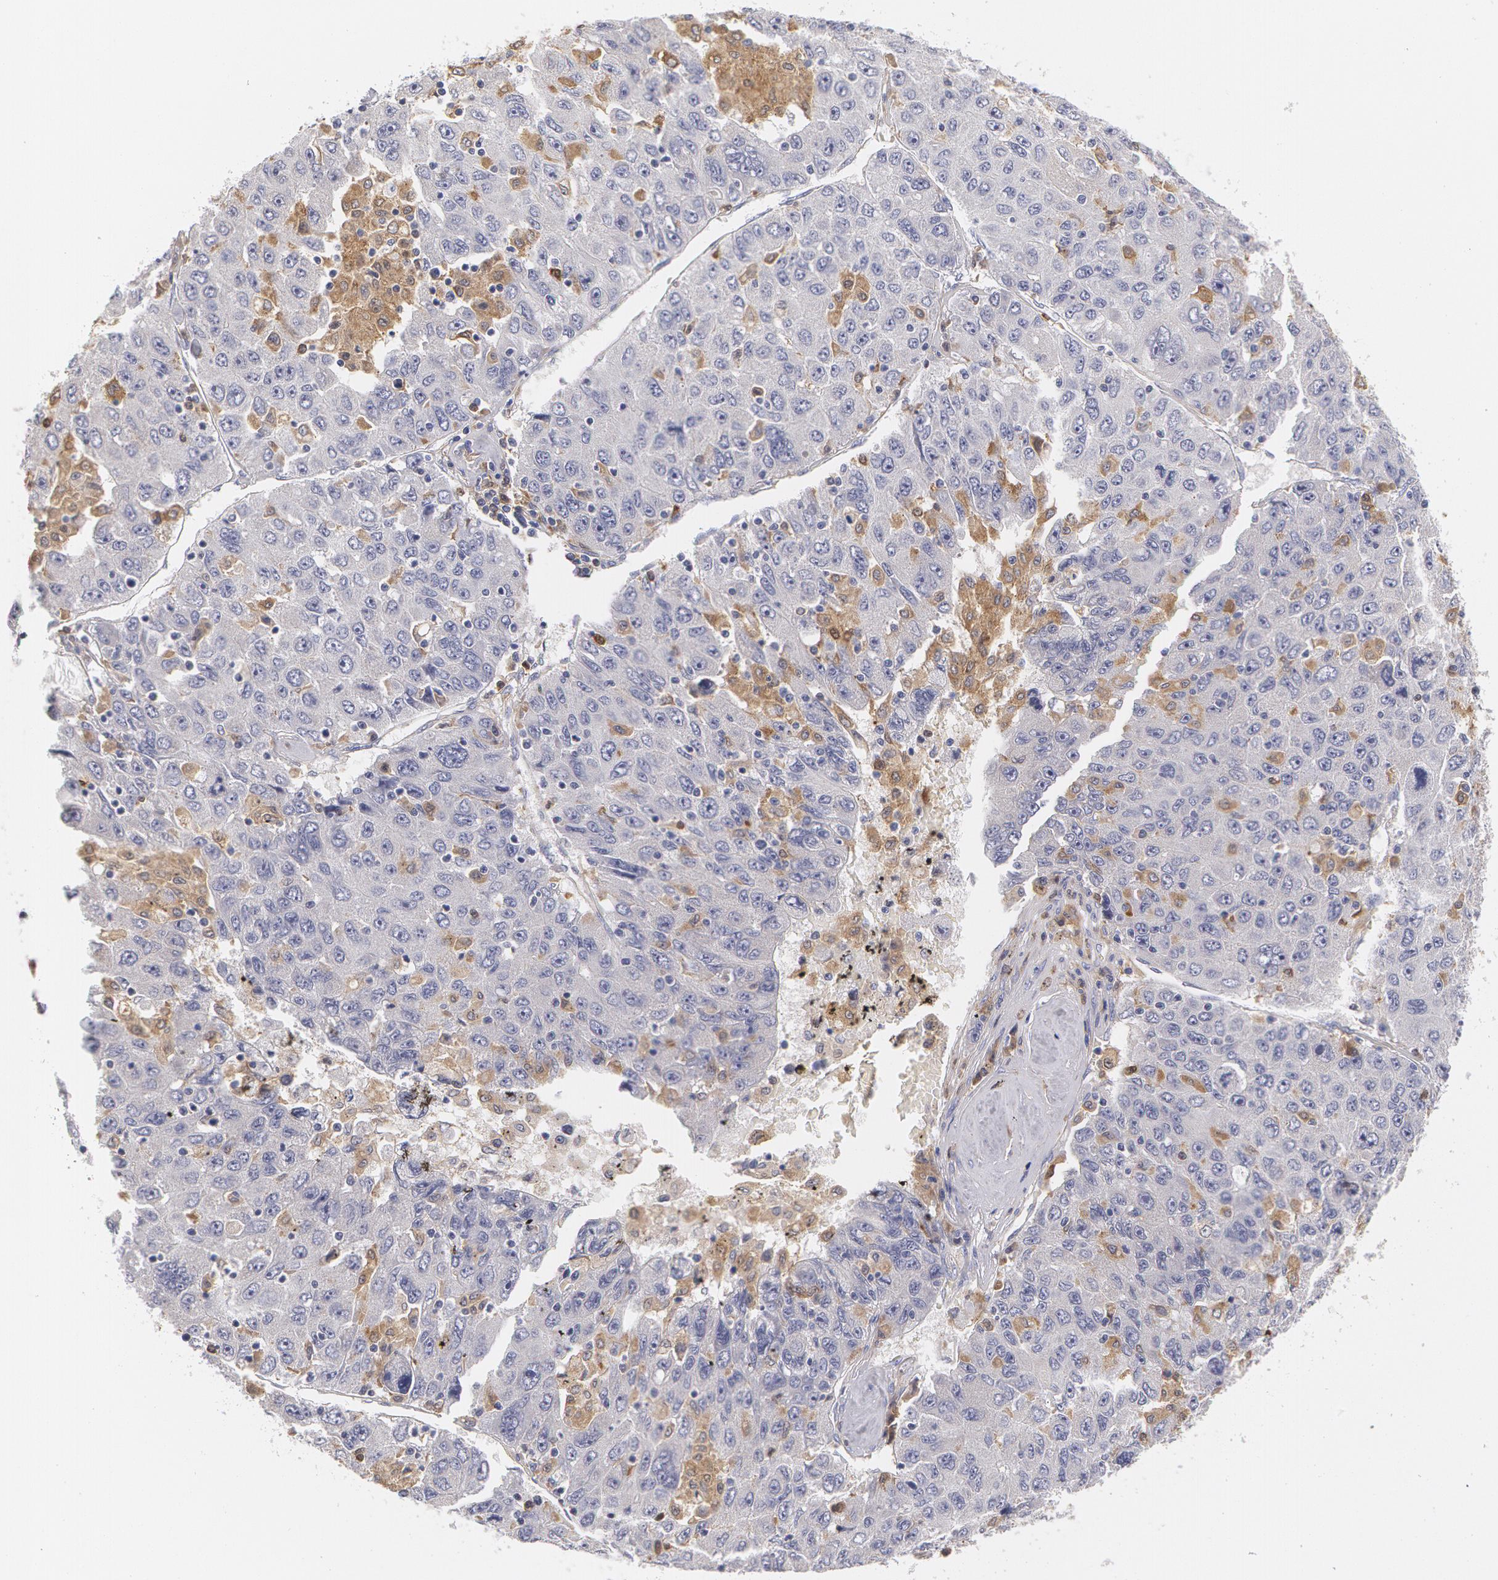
{"staining": {"intensity": "moderate", "quantity": "<25%", "location": "cytoplasmic/membranous"}, "tissue": "liver cancer", "cell_type": "Tumor cells", "image_type": "cancer", "snomed": [{"axis": "morphology", "description": "Carcinoma, Hepatocellular, NOS"}, {"axis": "topography", "description": "Liver"}], "caption": "A brown stain shows moderate cytoplasmic/membranous positivity of a protein in human liver cancer tumor cells.", "gene": "SYK", "patient": {"sex": "male", "age": 49}}